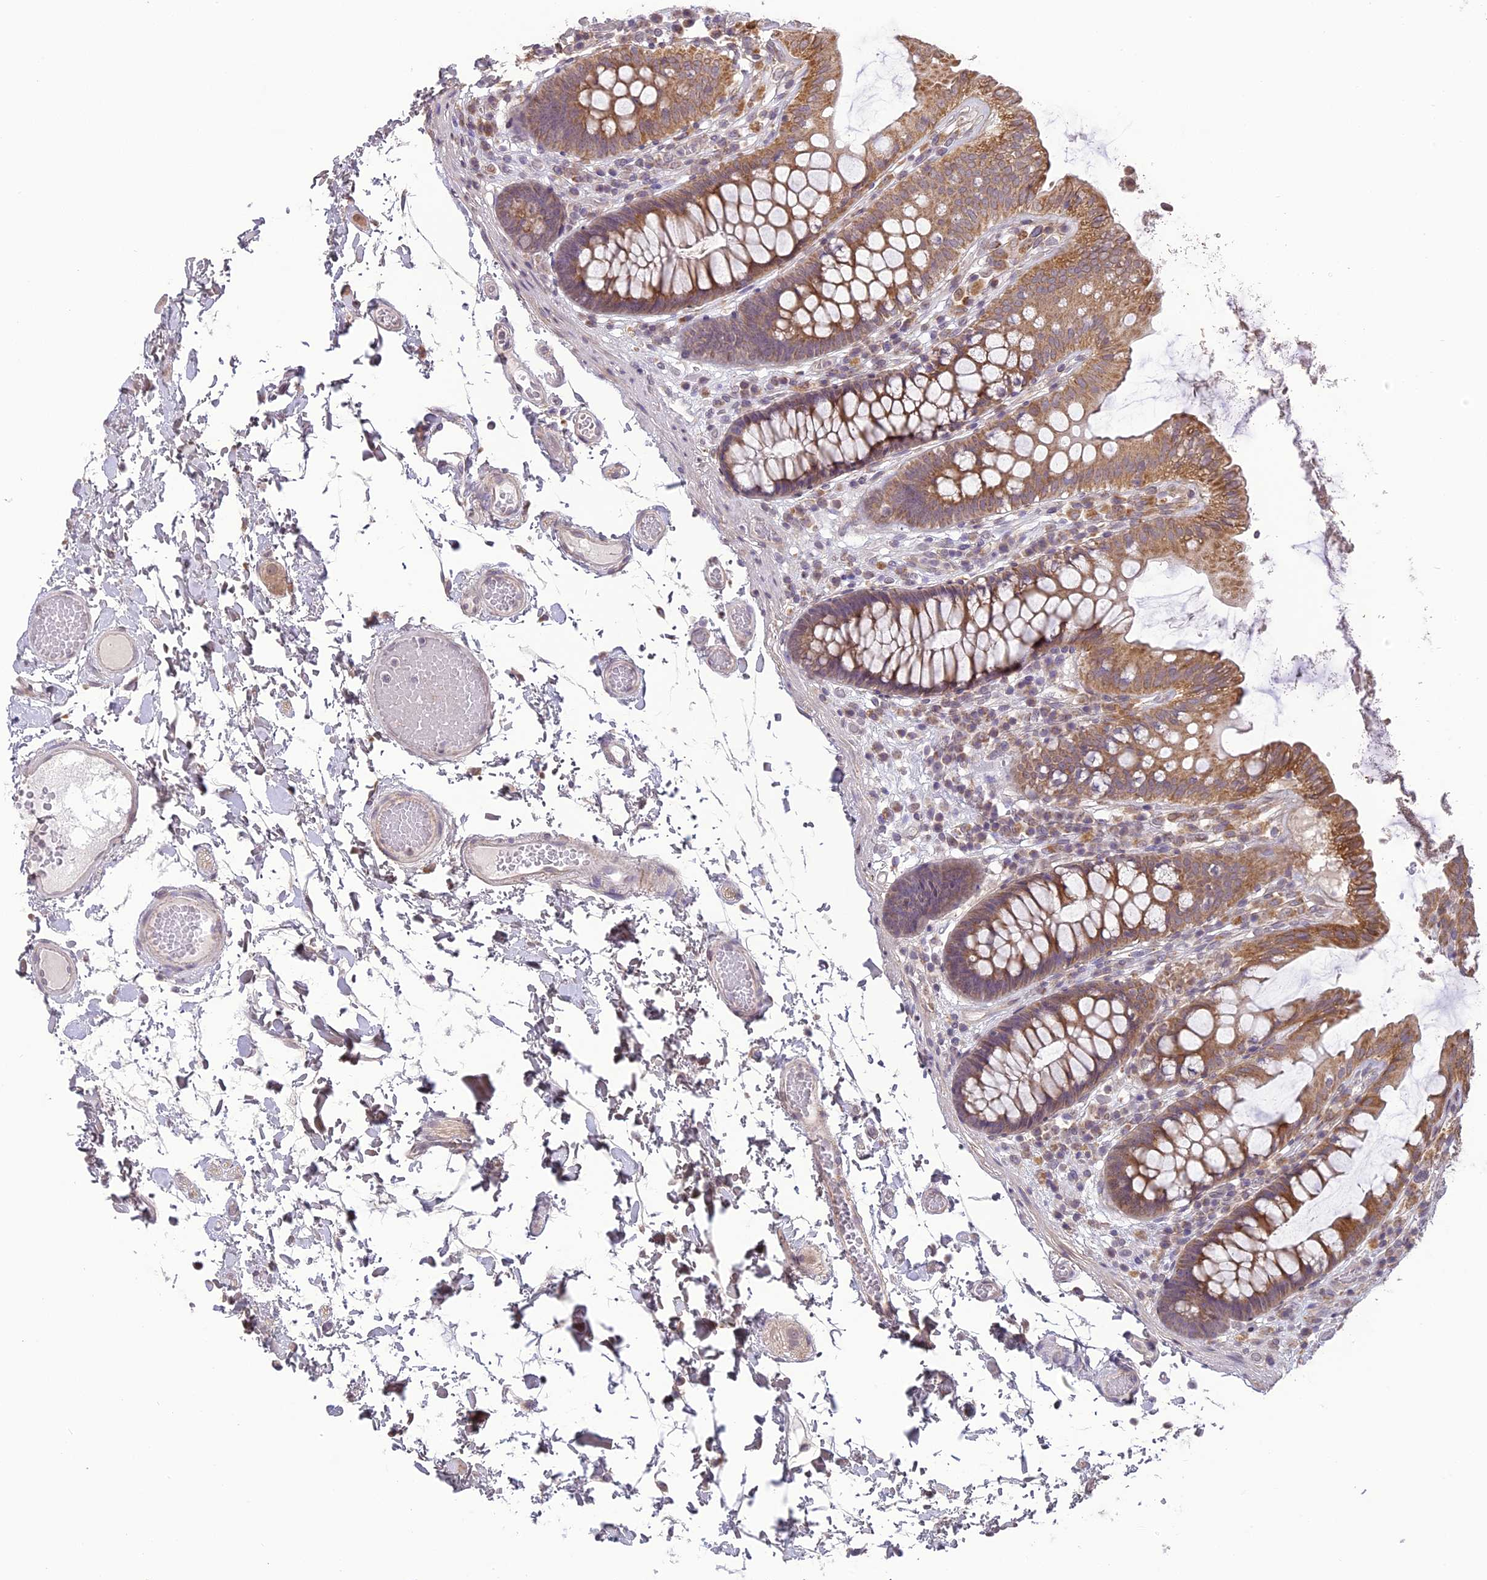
{"staining": {"intensity": "weak", "quantity": ">75%", "location": "cytoplasmic/membranous"}, "tissue": "colon", "cell_type": "Endothelial cells", "image_type": "normal", "snomed": [{"axis": "morphology", "description": "Normal tissue, NOS"}, {"axis": "topography", "description": "Colon"}], "caption": "Endothelial cells reveal low levels of weak cytoplasmic/membranous staining in approximately >75% of cells in unremarkable colon.", "gene": "ERG28", "patient": {"sex": "male", "age": 84}}